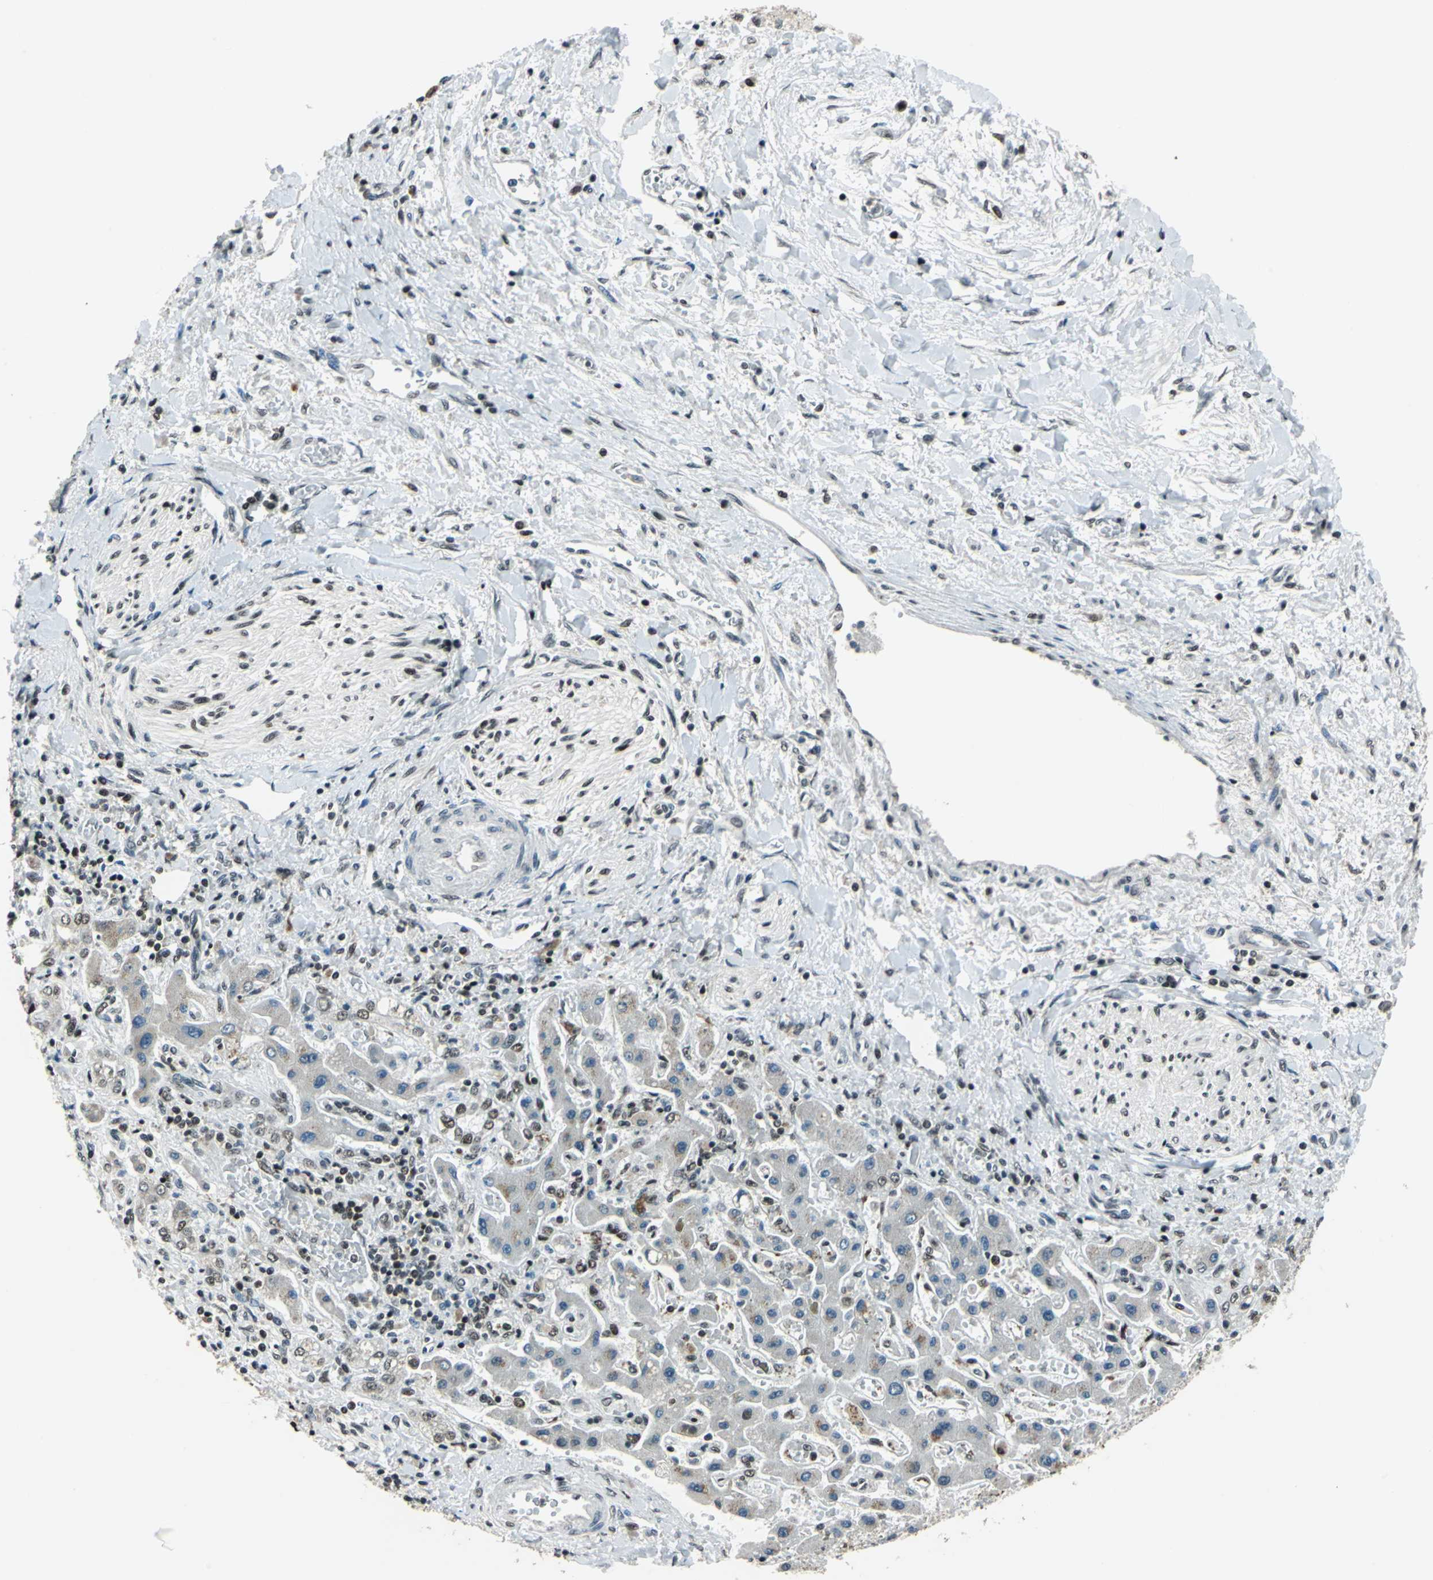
{"staining": {"intensity": "moderate", "quantity": "25%-75%", "location": "cytoplasmic/membranous"}, "tissue": "liver cancer", "cell_type": "Tumor cells", "image_type": "cancer", "snomed": [{"axis": "morphology", "description": "Cholangiocarcinoma"}, {"axis": "topography", "description": "Liver"}], "caption": "Immunohistochemistry of human cholangiocarcinoma (liver) reveals medium levels of moderate cytoplasmic/membranous staining in approximately 25%-75% of tumor cells.", "gene": "BCLAF1", "patient": {"sex": "male", "age": 50}}